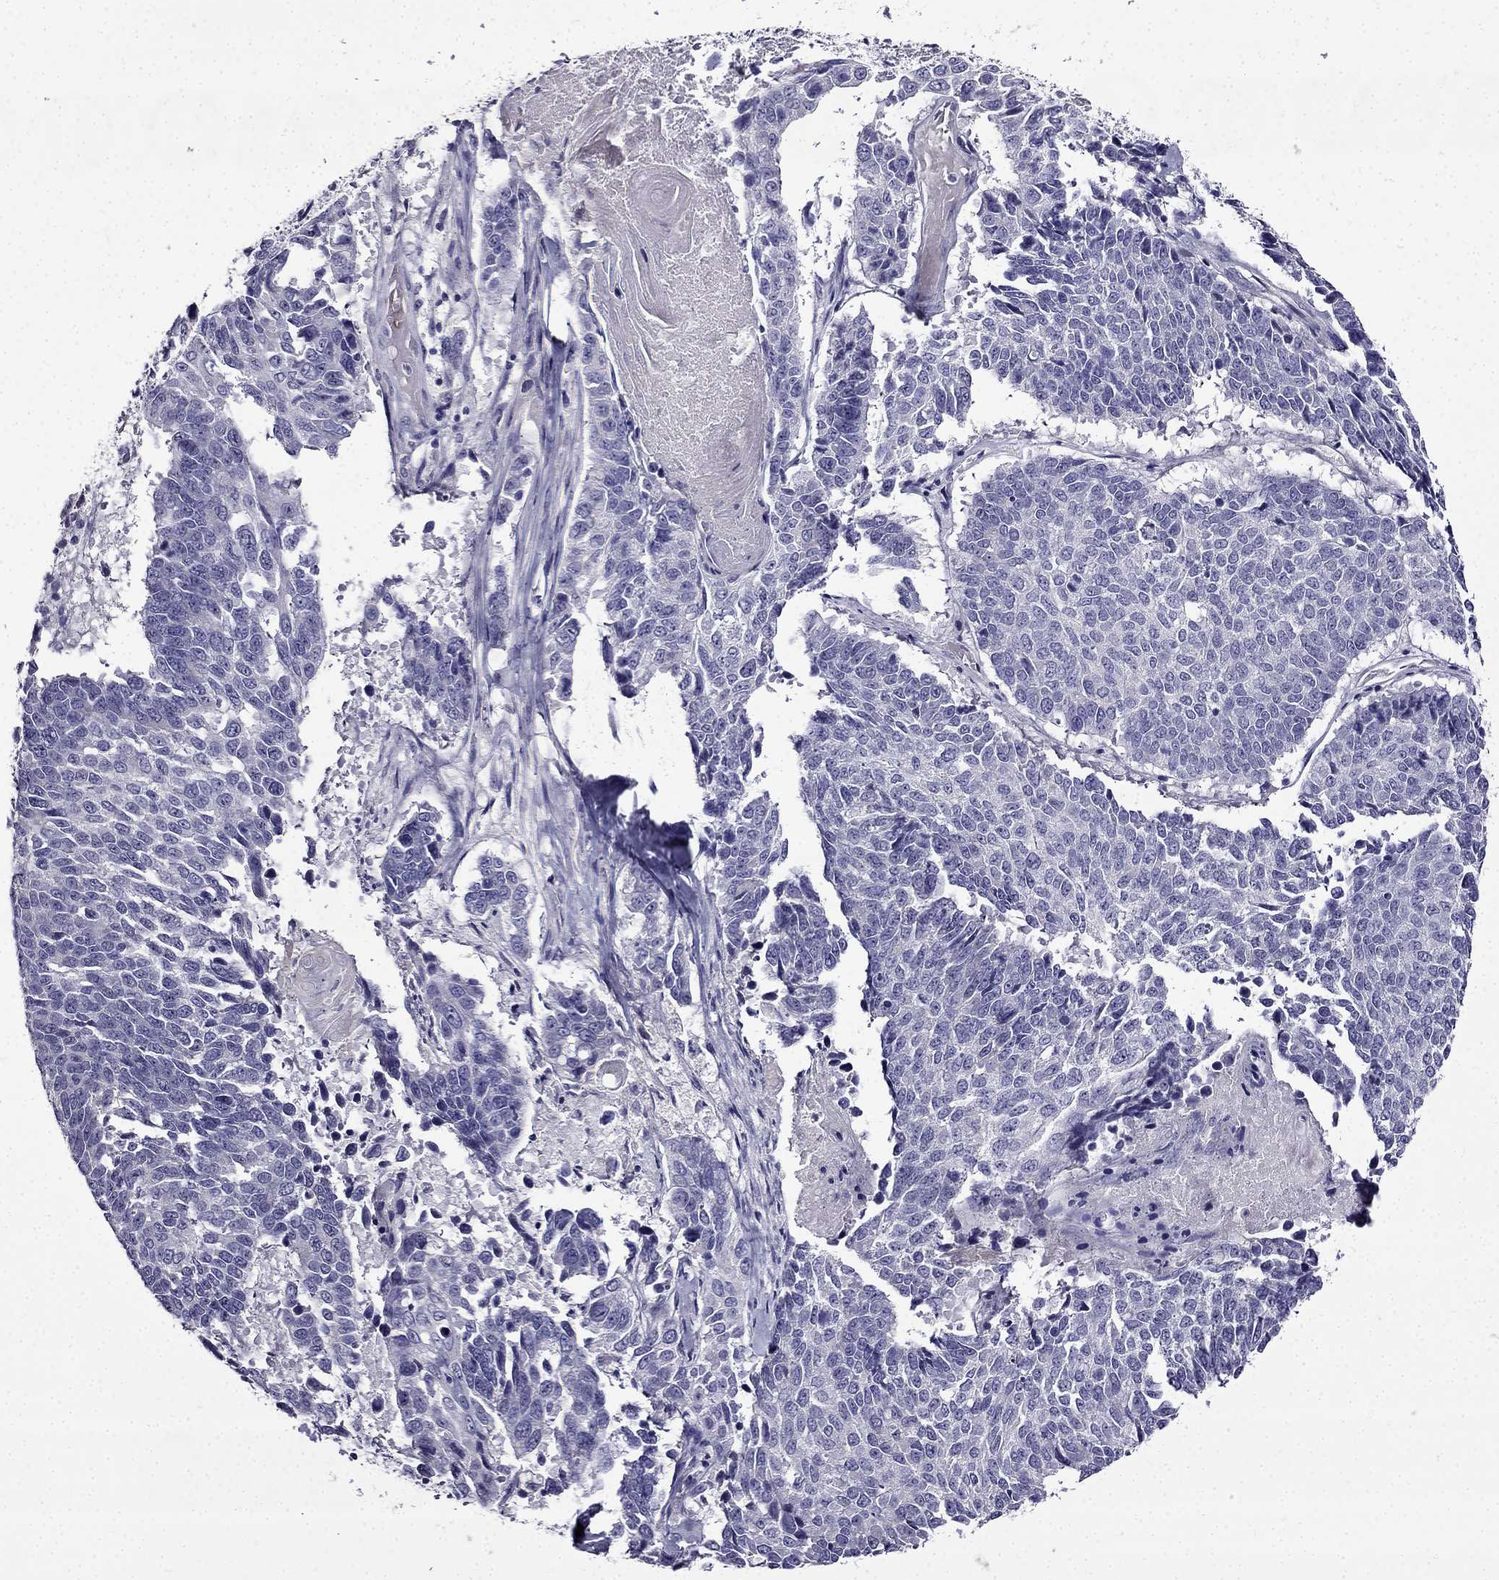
{"staining": {"intensity": "negative", "quantity": "none", "location": "none"}, "tissue": "lung cancer", "cell_type": "Tumor cells", "image_type": "cancer", "snomed": [{"axis": "morphology", "description": "Squamous cell carcinoma, NOS"}, {"axis": "topography", "description": "Lung"}], "caption": "Immunohistochemical staining of lung cancer (squamous cell carcinoma) demonstrates no significant expression in tumor cells.", "gene": "TMEM266", "patient": {"sex": "male", "age": 73}}